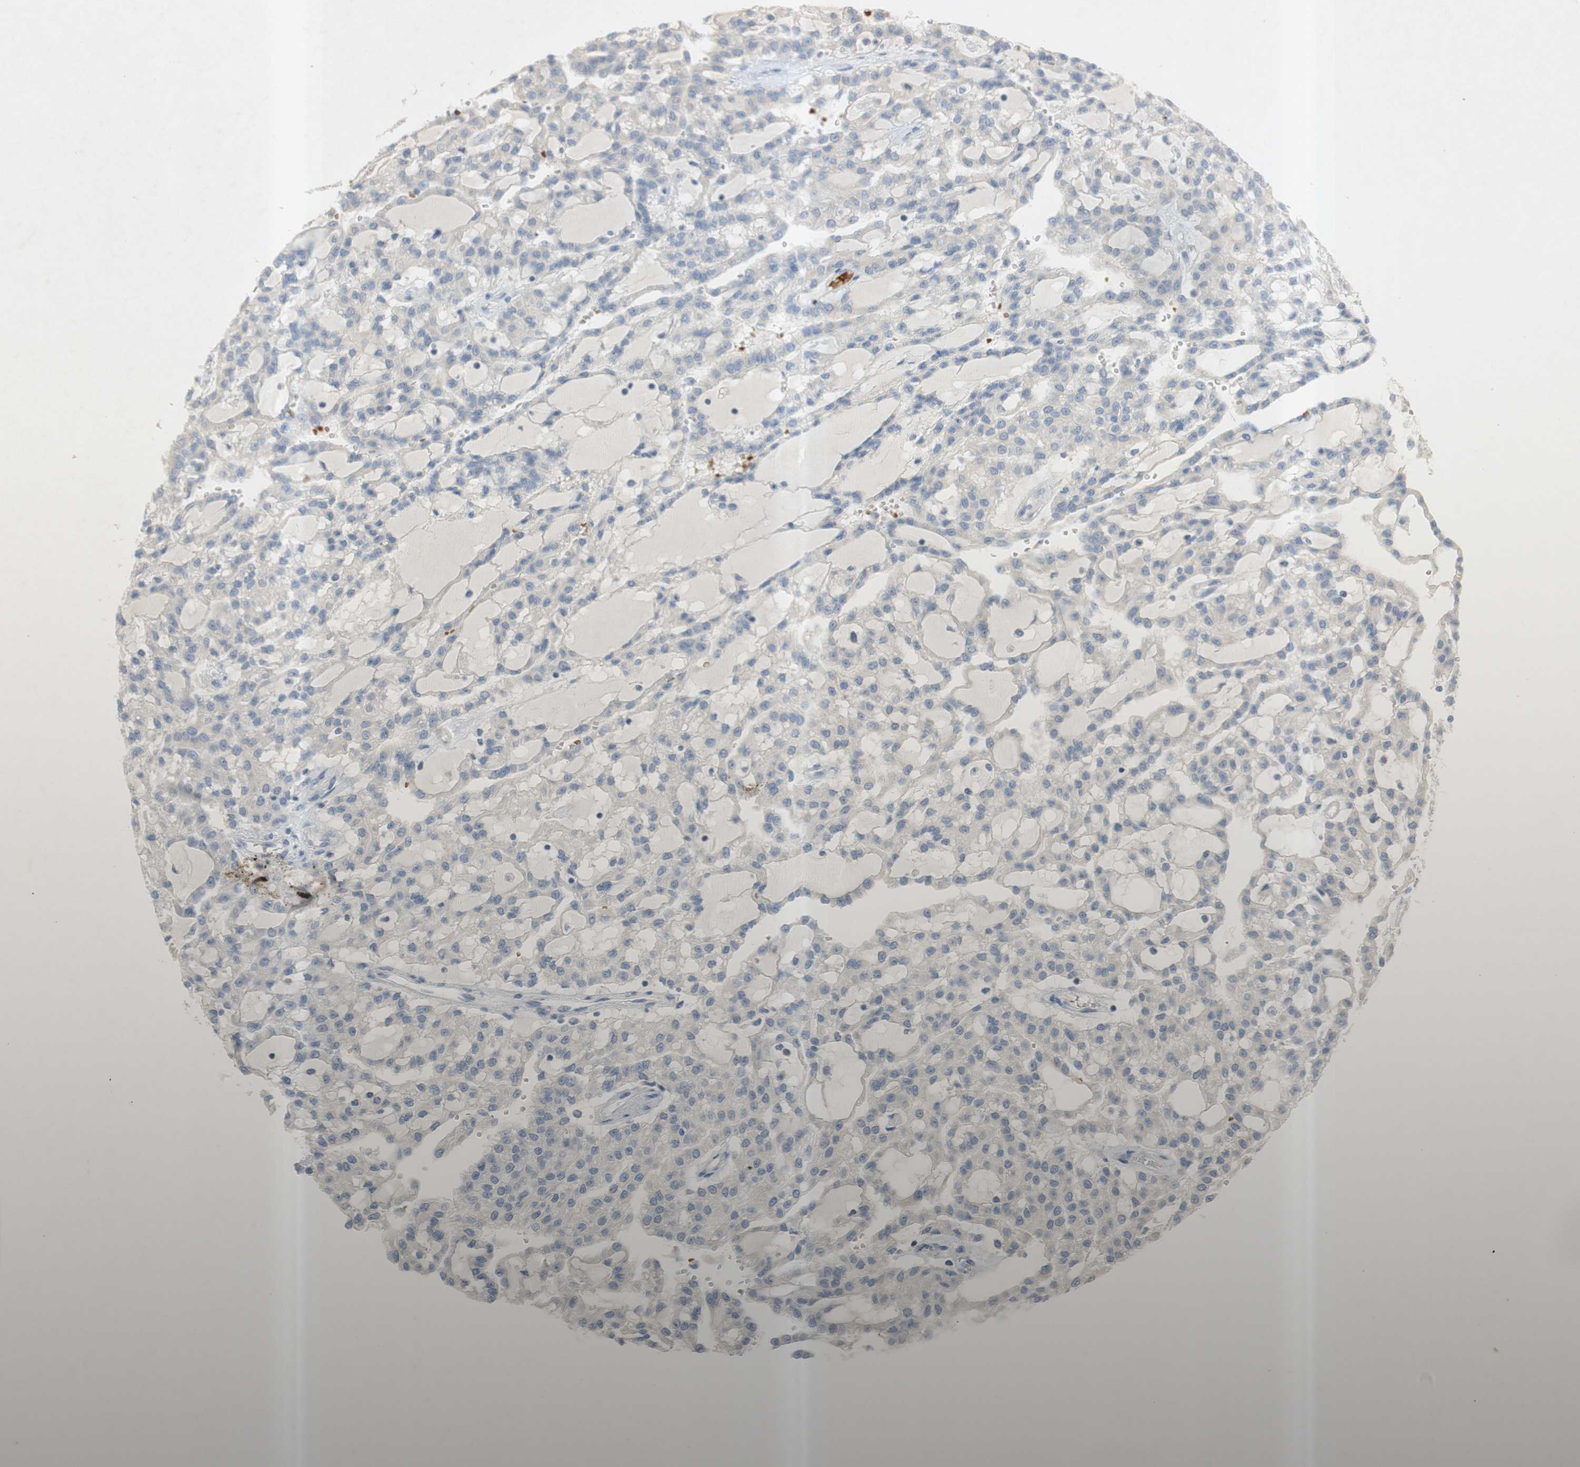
{"staining": {"intensity": "negative", "quantity": "none", "location": "none"}, "tissue": "renal cancer", "cell_type": "Tumor cells", "image_type": "cancer", "snomed": [{"axis": "morphology", "description": "Adenocarcinoma, NOS"}, {"axis": "topography", "description": "Kidney"}], "caption": "The photomicrograph shows no staining of tumor cells in renal adenocarcinoma.", "gene": "EPO", "patient": {"sex": "male", "age": 63}}